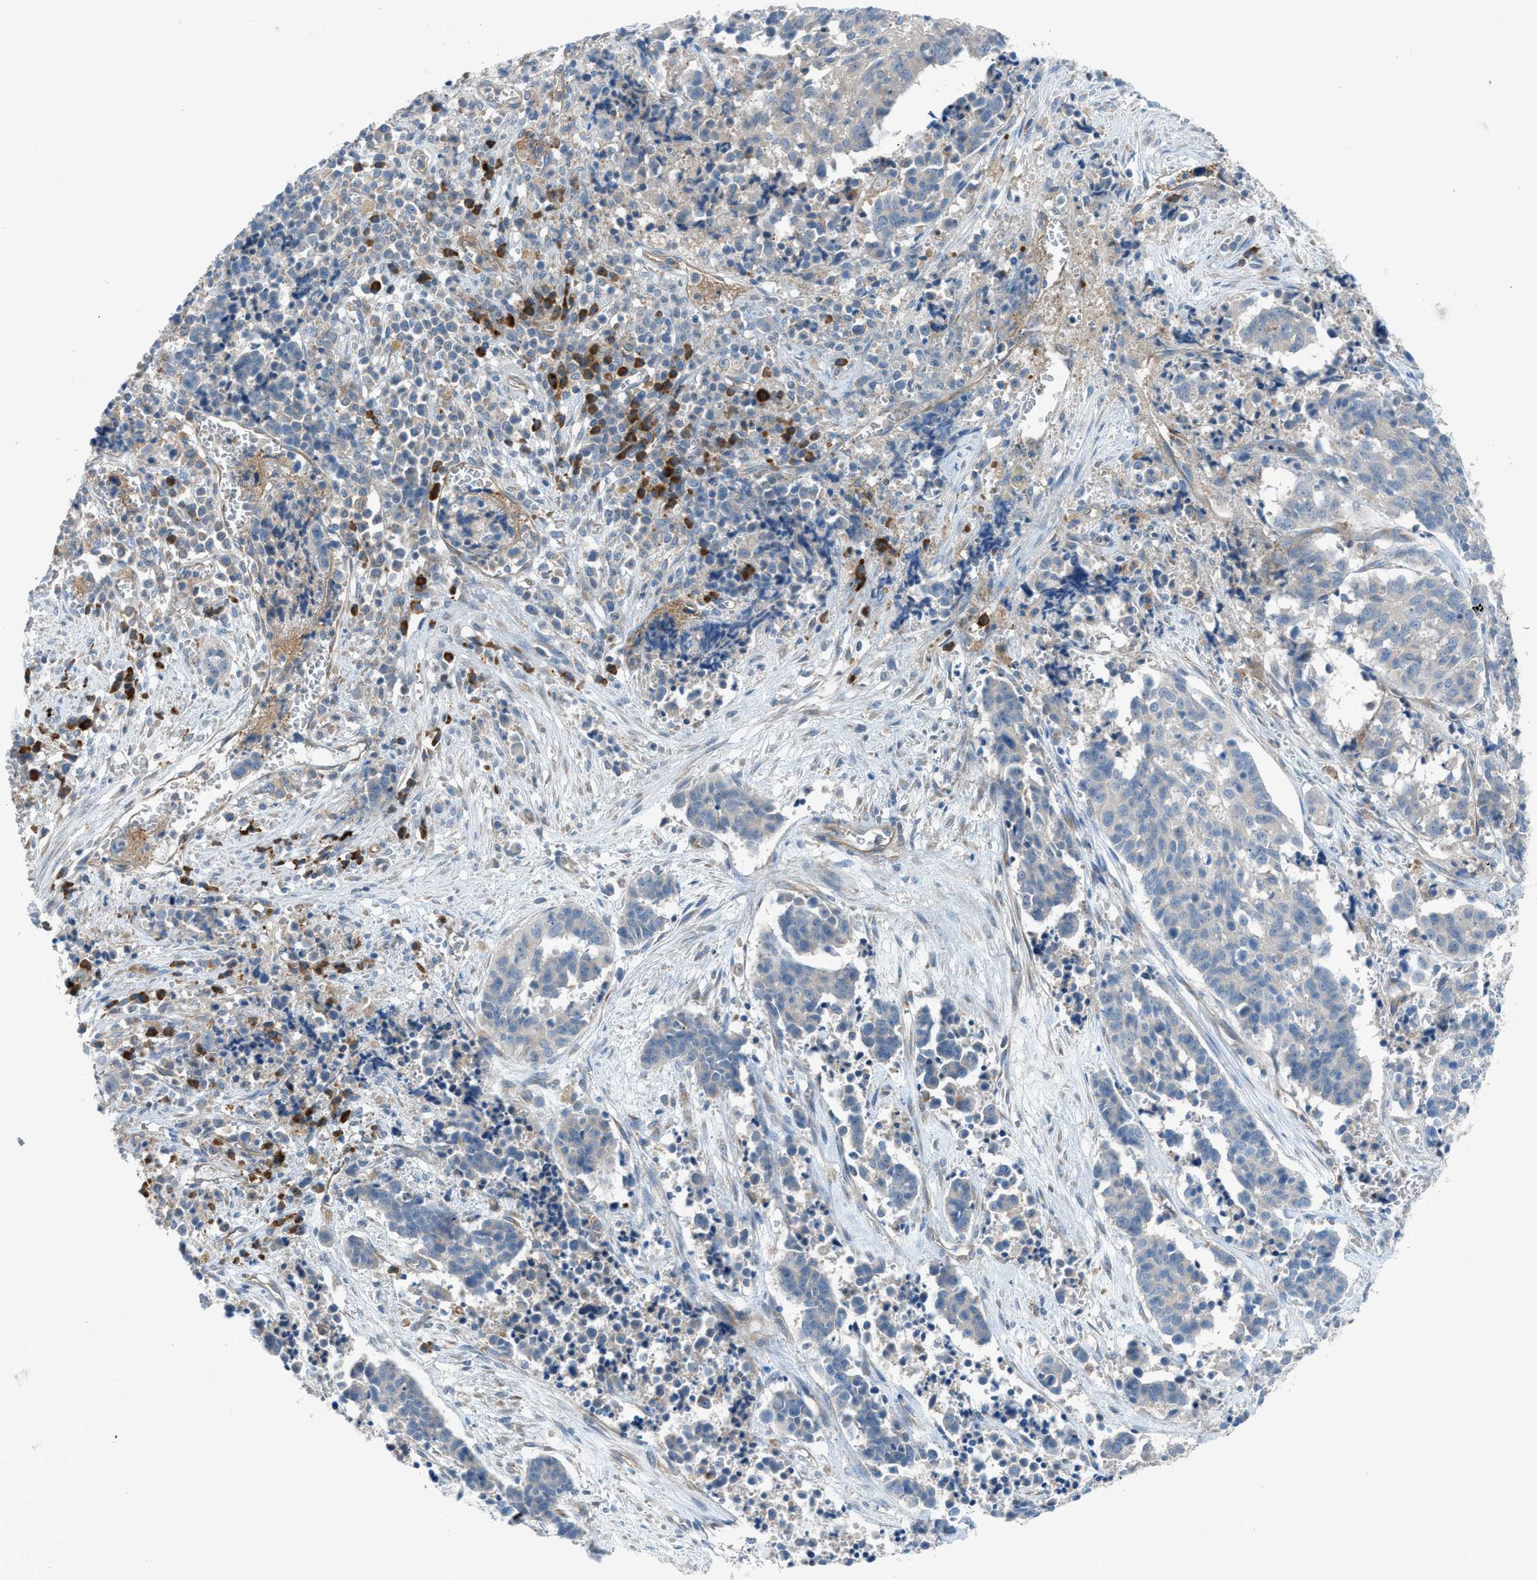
{"staining": {"intensity": "negative", "quantity": "none", "location": "none"}, "tissue": "cervical cancer", "cell_type": "Tumor cells", "image_type": "cancer", "snomed": [{"axis": "morphology", "description": "Squamous cell carcinoma, NOS"}, {"axis": "topography", "description": "Cervix"}], "caption": "DAB (3,3'-diaminobenzidine) immunohistochemical staining of human squamous cell carcinoma (cervical) demonstrates no significant expression in tumor cells. (Immunohistochemistry (ihc), brightfield microscopy, high magnification).", "gene": "HEG1", "patient": {"sex": "female", "age": 35}}